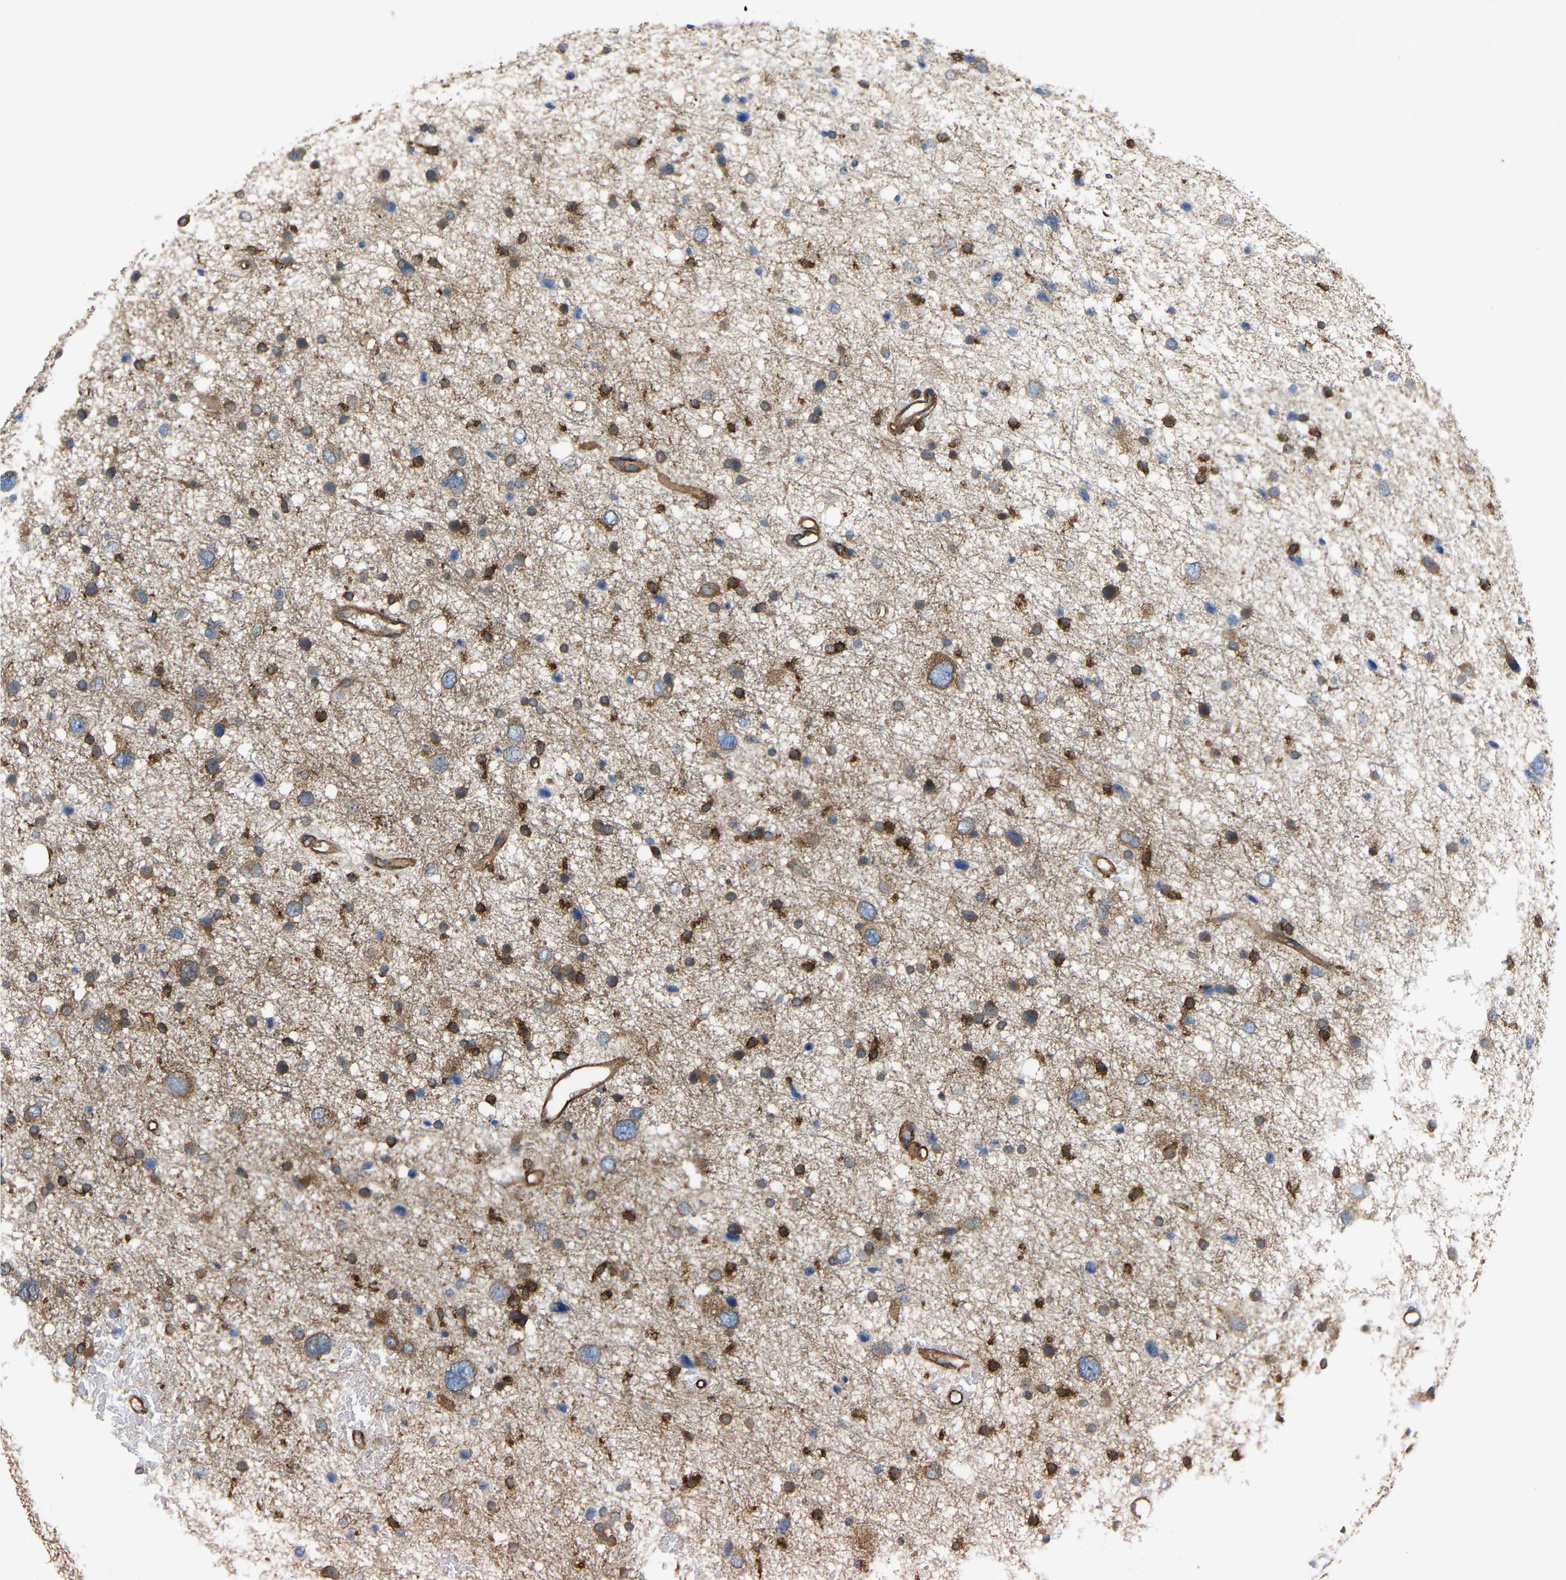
{"staining": {"intensity": "strong", "quantity": "25%-75%", "location": "cytoplasmic/membranous"}, "tissue": "glioma", "cell_type": "Tumor cells", "image_type": "cancer", "snomed": [{"axis": "morphology", "description": "Glioma, malignant, Low grade"}, {"axis": "topography", "description": "Brain"}], "caption": "A high-resolution histopathology image shows immunohistochemistry staining of glioma, which exhibits strong cytoplasmic/membranous expression in about 25%-75% of tumor cells.", "gene": "PICALM", "patient": {"sex": "female", "age": 37}}